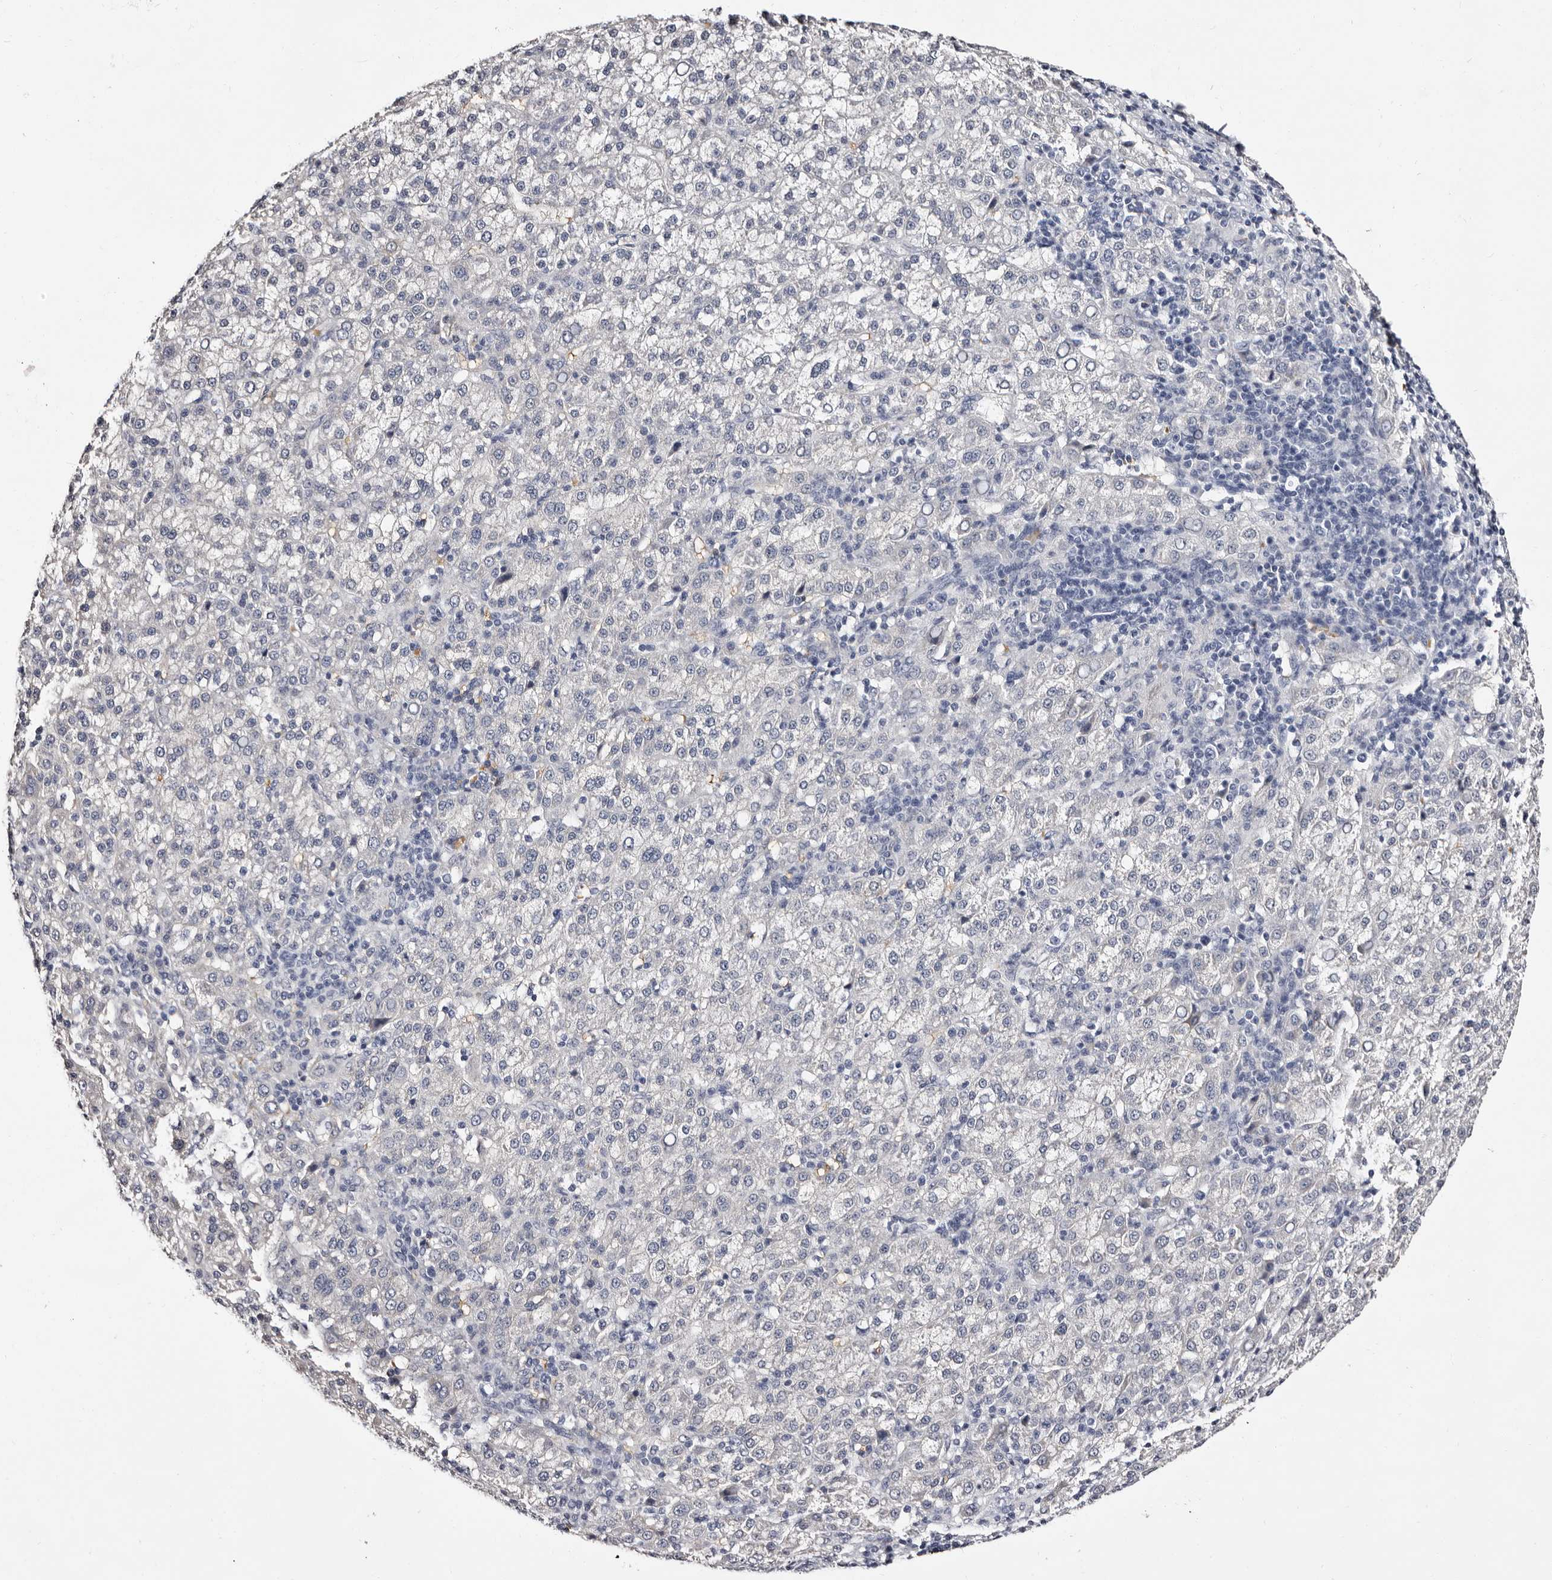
{"staining": {"intensity": "negative", "quantity": "none", "location": "none"}, "tissue": "liver cancer", "cell_type": "Tumor cells", "image_type": "cancer", "snomed": [{"axis": "morphology", "description": "Carcinoma, Hepatocellular, NOS"}, {"axis": "topography", "description": "Liver"}], "caption": "Immunohistochemistry (IHC) image of human liver hepatocellular carcinoma stained for a protein (brown), which demonstrates no positivity in tumor cells. (Stains: DAB immunohistochemistry with hematoxylin counter stain, Microscopy: brightfield microscopy at high magnification).", "gene": "BPGM", "patient": {"sex": "female", "age": 58}}